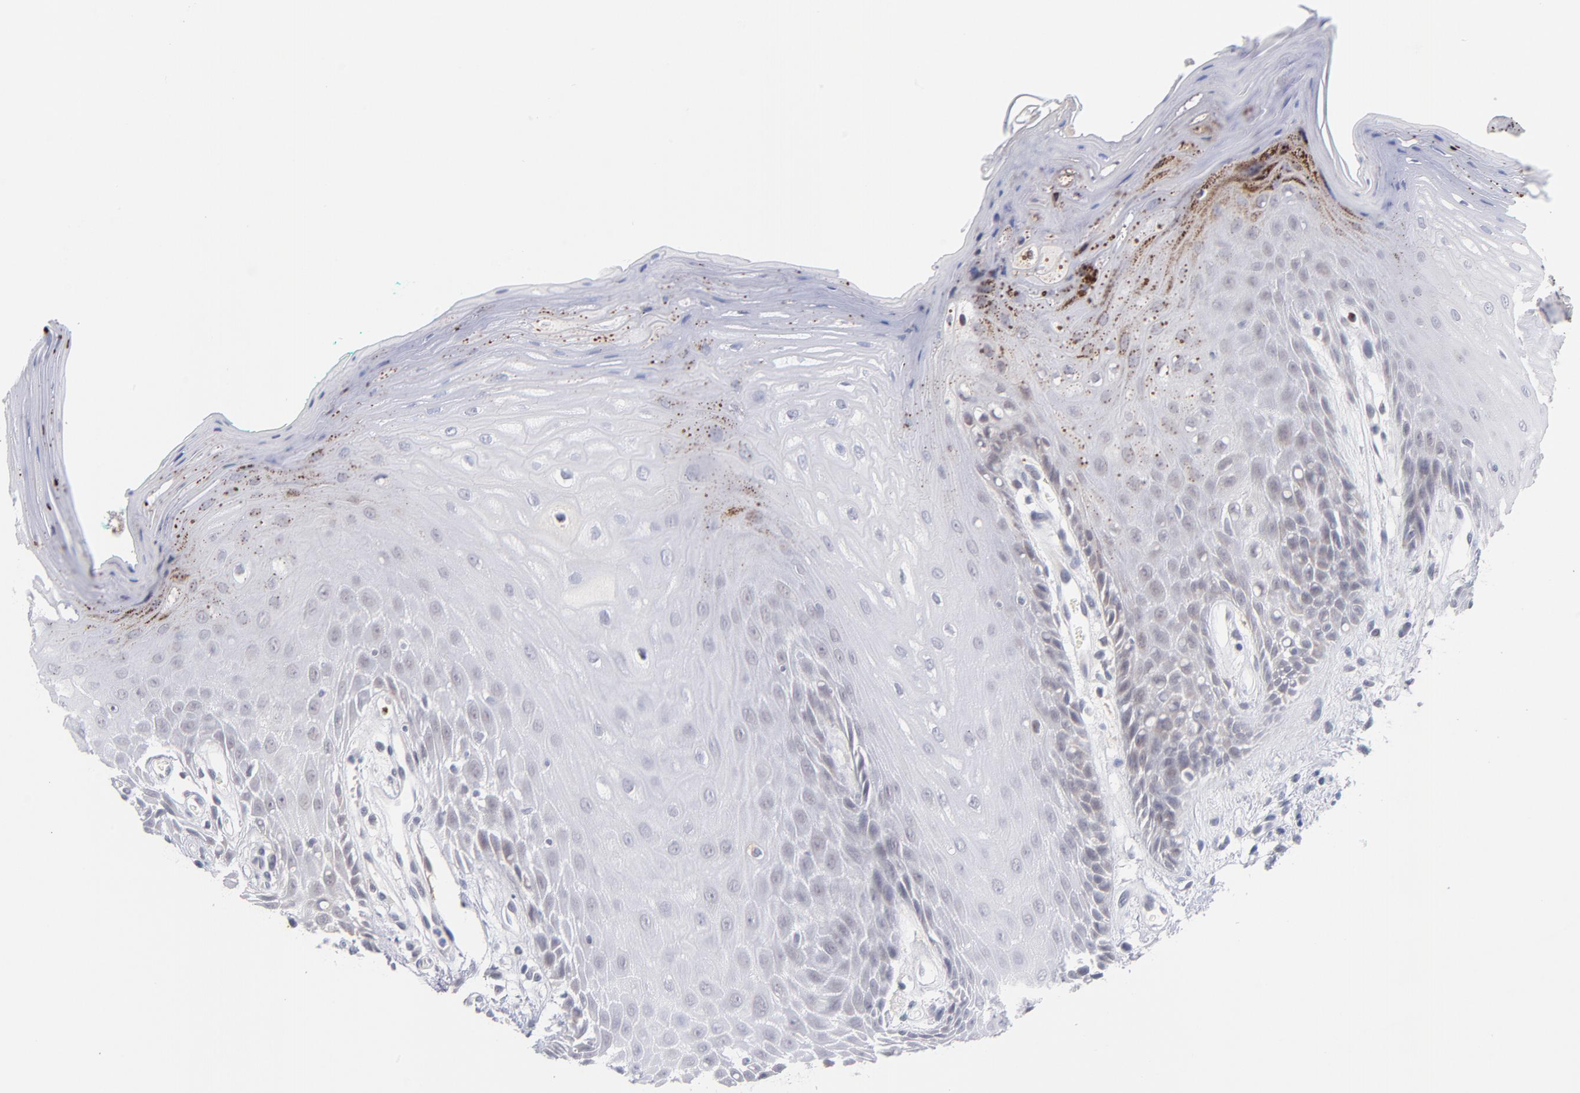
{"staining": {"intensity": "negative", "quantity": "none", "location": "none"}, "tissue": "oral mucosa", "cell_type": "Squamous epithelial cells", "image_type": "normal", "snomed": [{"axis": "morphology", "description": "Normal tissue, NOS"}, {"axis": "morphology", "description": "Squamous cell carcinoma, NOS"}, {"axis": "topography", "description": "Skeletal muscle"}, {"axis": "topography", "description": "Oral tissue"}, {"axis": "topography", "description": "Head-Neck"}], "caption": "IHC of unremarkable human oral mucosa displays no expression in squamous epithelial cells.", "gene": "WSB1", "patient": {"sex": "female", "age": 84}}